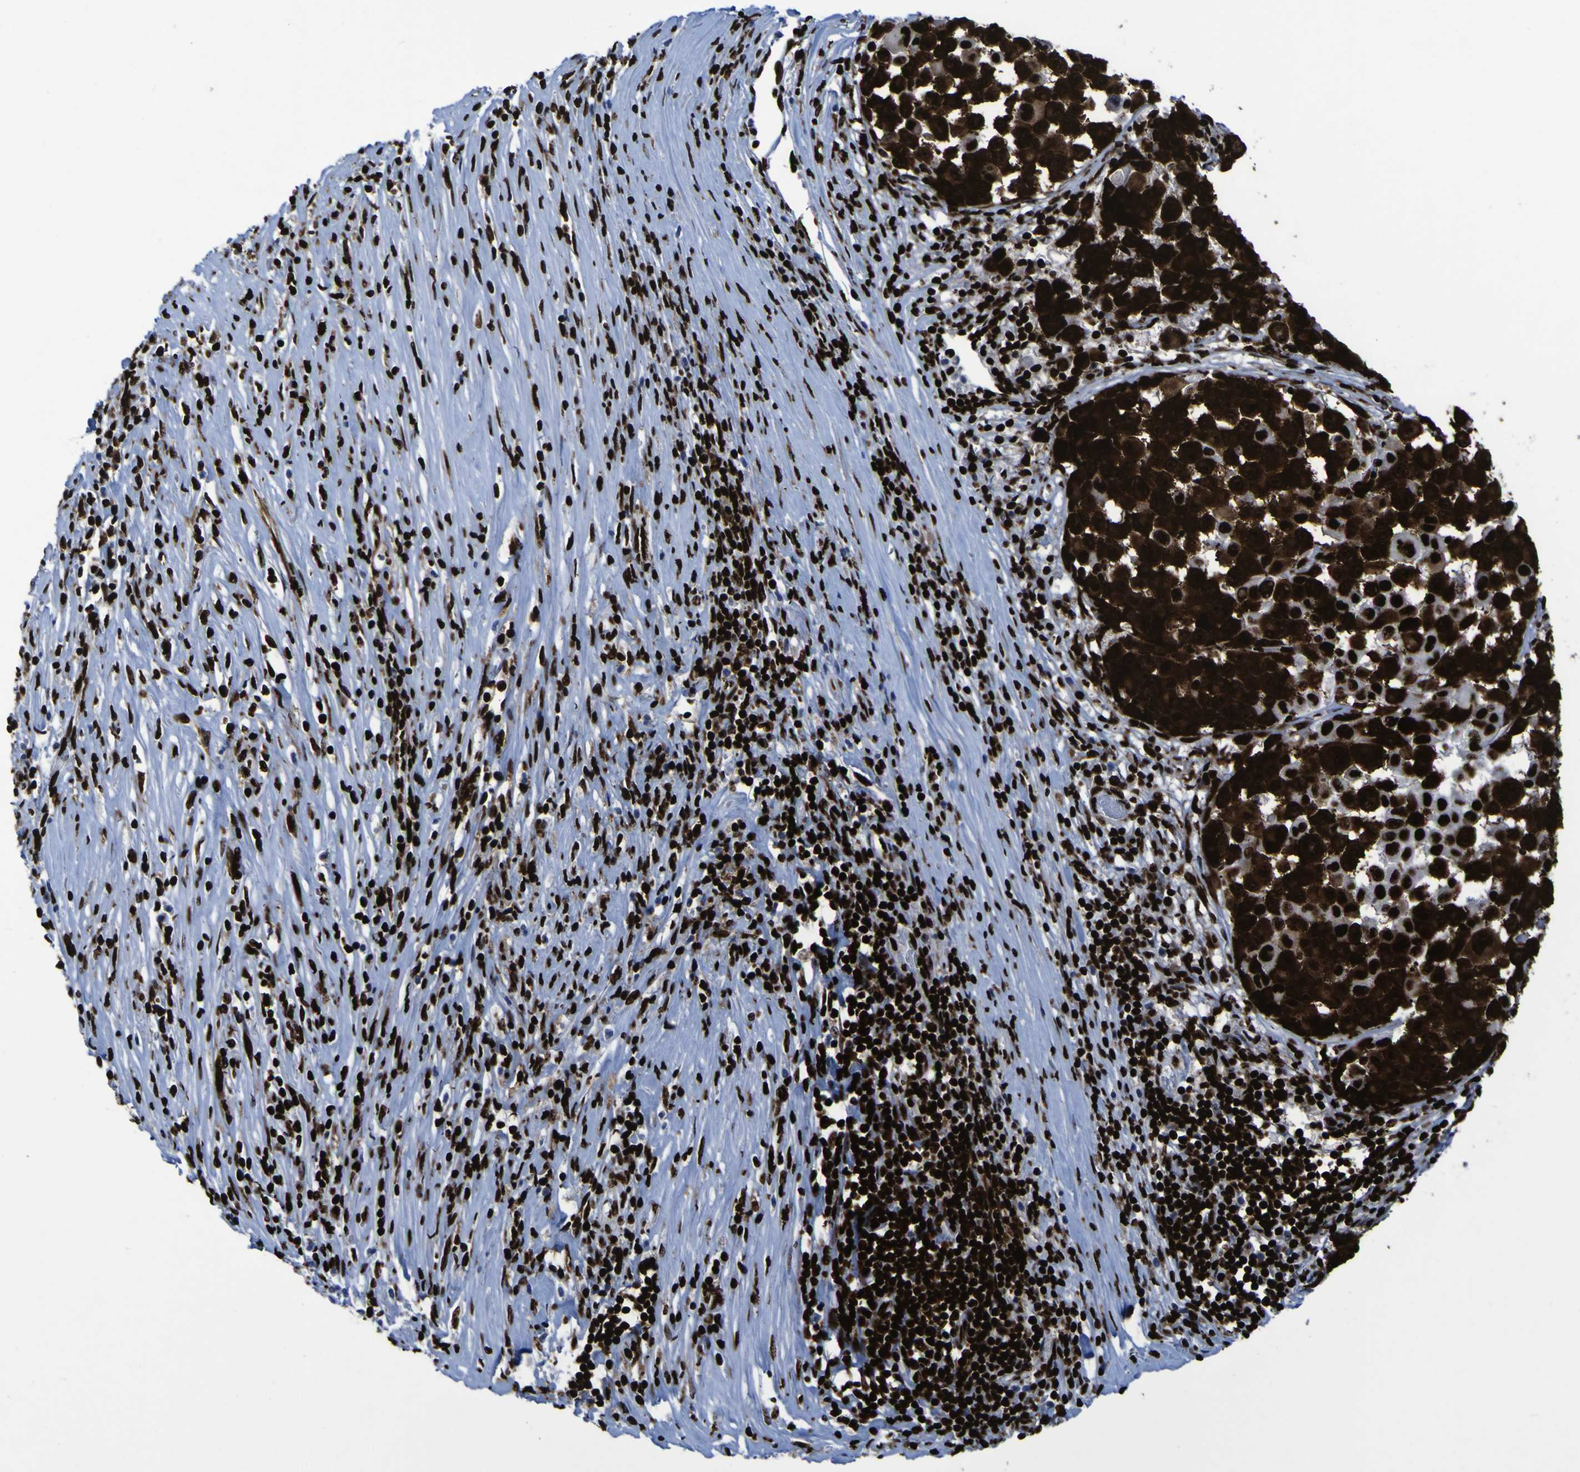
{"staining": {"intensity": "strong", "quantity": ">75%", "location": "nuclear"}, "tissue": "melanoma", "cell_type": "Tumor cells", "image_type": "cancer", "snomed": [{"axis": "morphology", "description": "Malignant melanoma, Metastatic site"}, {"axis": "topography", "description": "Lymph node"}], "caption": "Strong nuclear staining is present in about >75% of tumor cells in malignant melanoma (metastatic site).", "gene": "NPM1", "patient": {"sex": "male", "age": 61}}